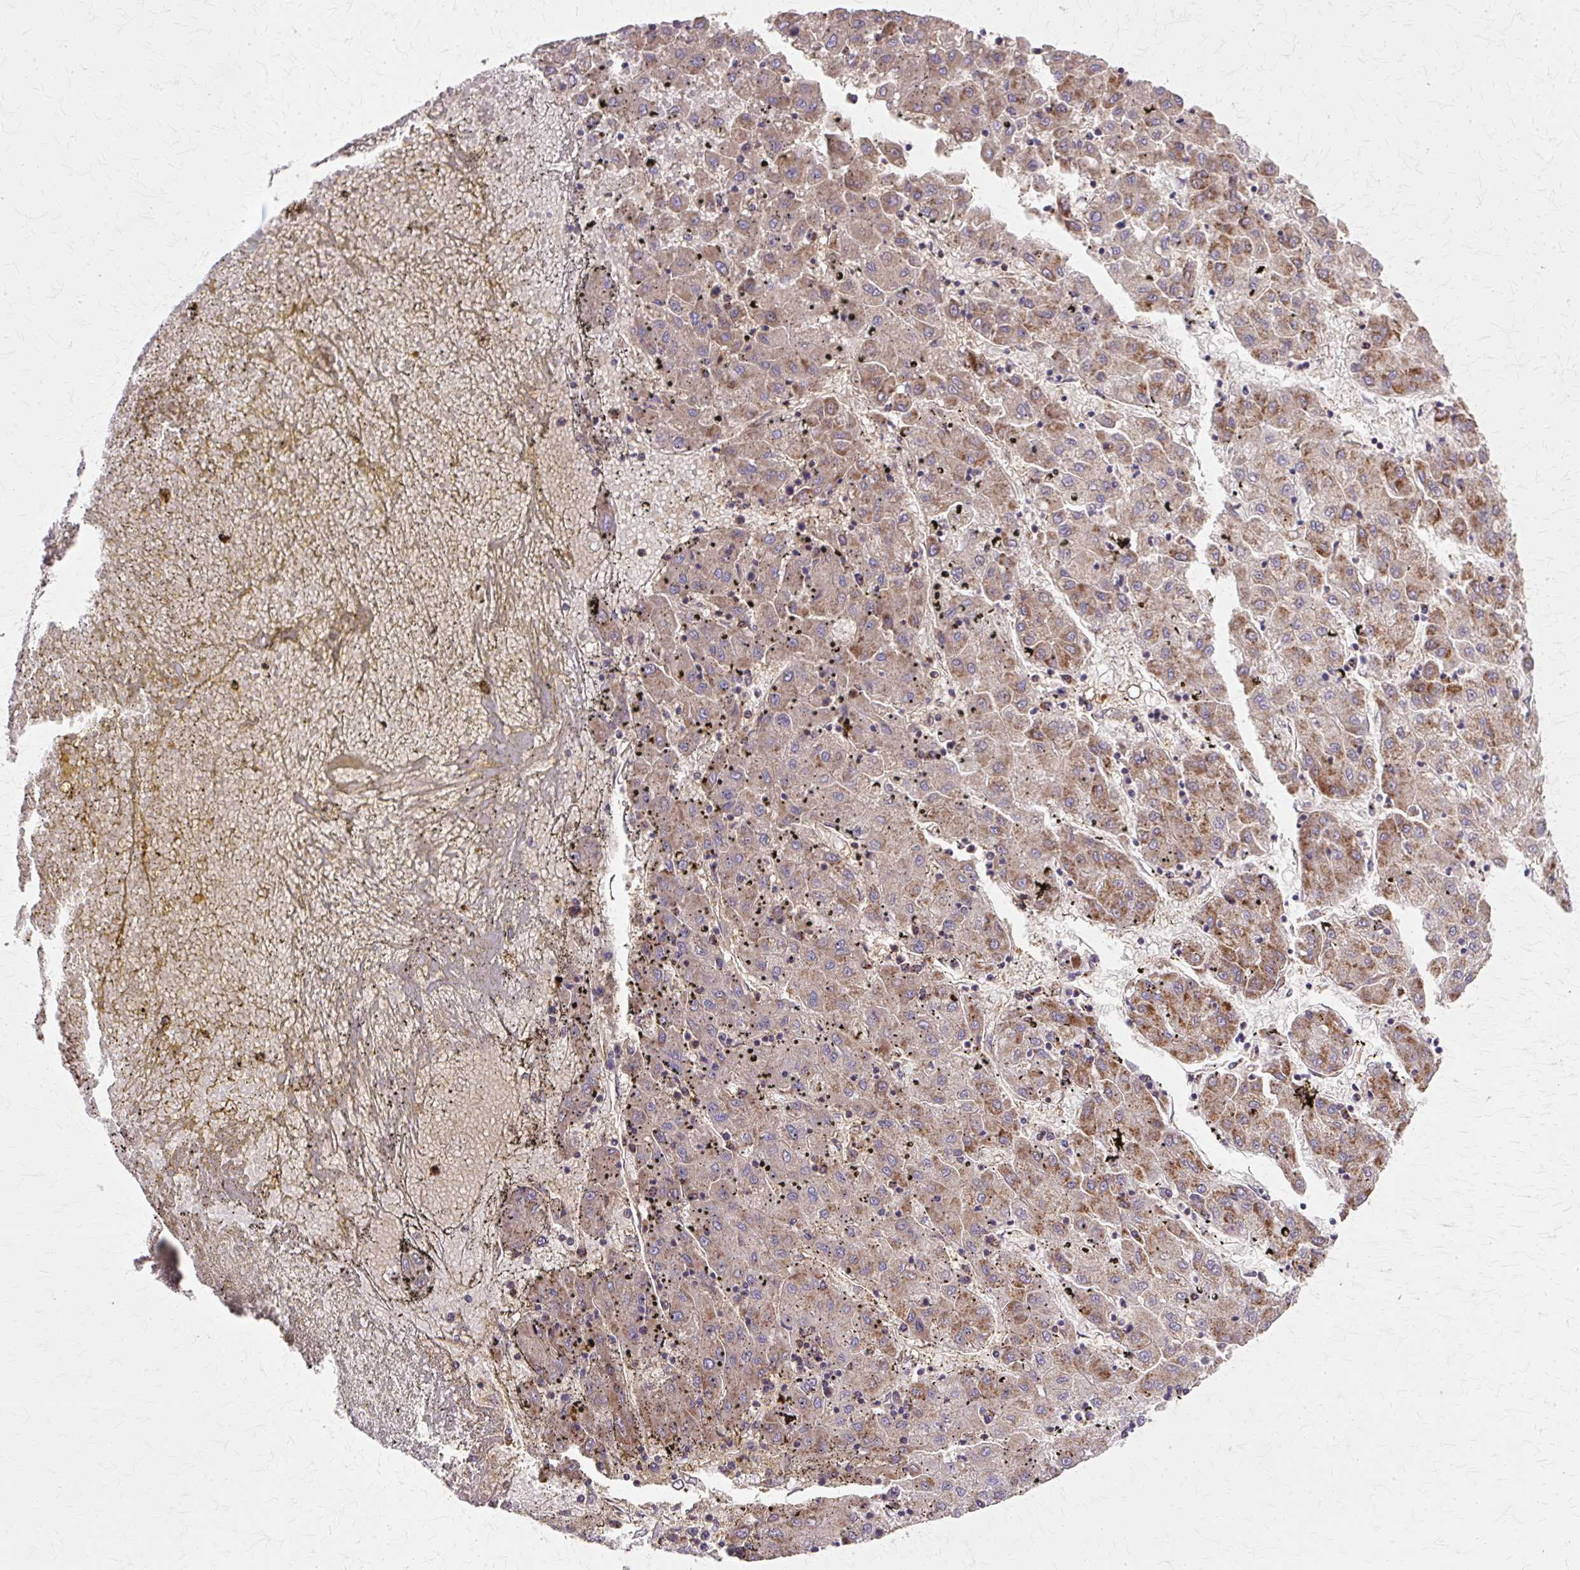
{"staining": {"intensity": "moderate", "quantity": "25%-75%", "location": "cytoplasmic/membranous"}, "tissue": "liver cancer", "cell_type": "Tumor cells", "image_type": "cancer", "snomed": [{"axis": "morphology", "description": "Carcinoma, Hepatocellular, NOS"}, {"axis": "topography", "description": "Liver"}], "caption": "IHC of hepatocellular carcinoma (liver) demonstrates medium levels of moderate cytoplasmic/membranous expression in approximately 25%-75% of tumor cells.", "gene": "COPB1", "patient": {"sex": "male", "age": 72}}